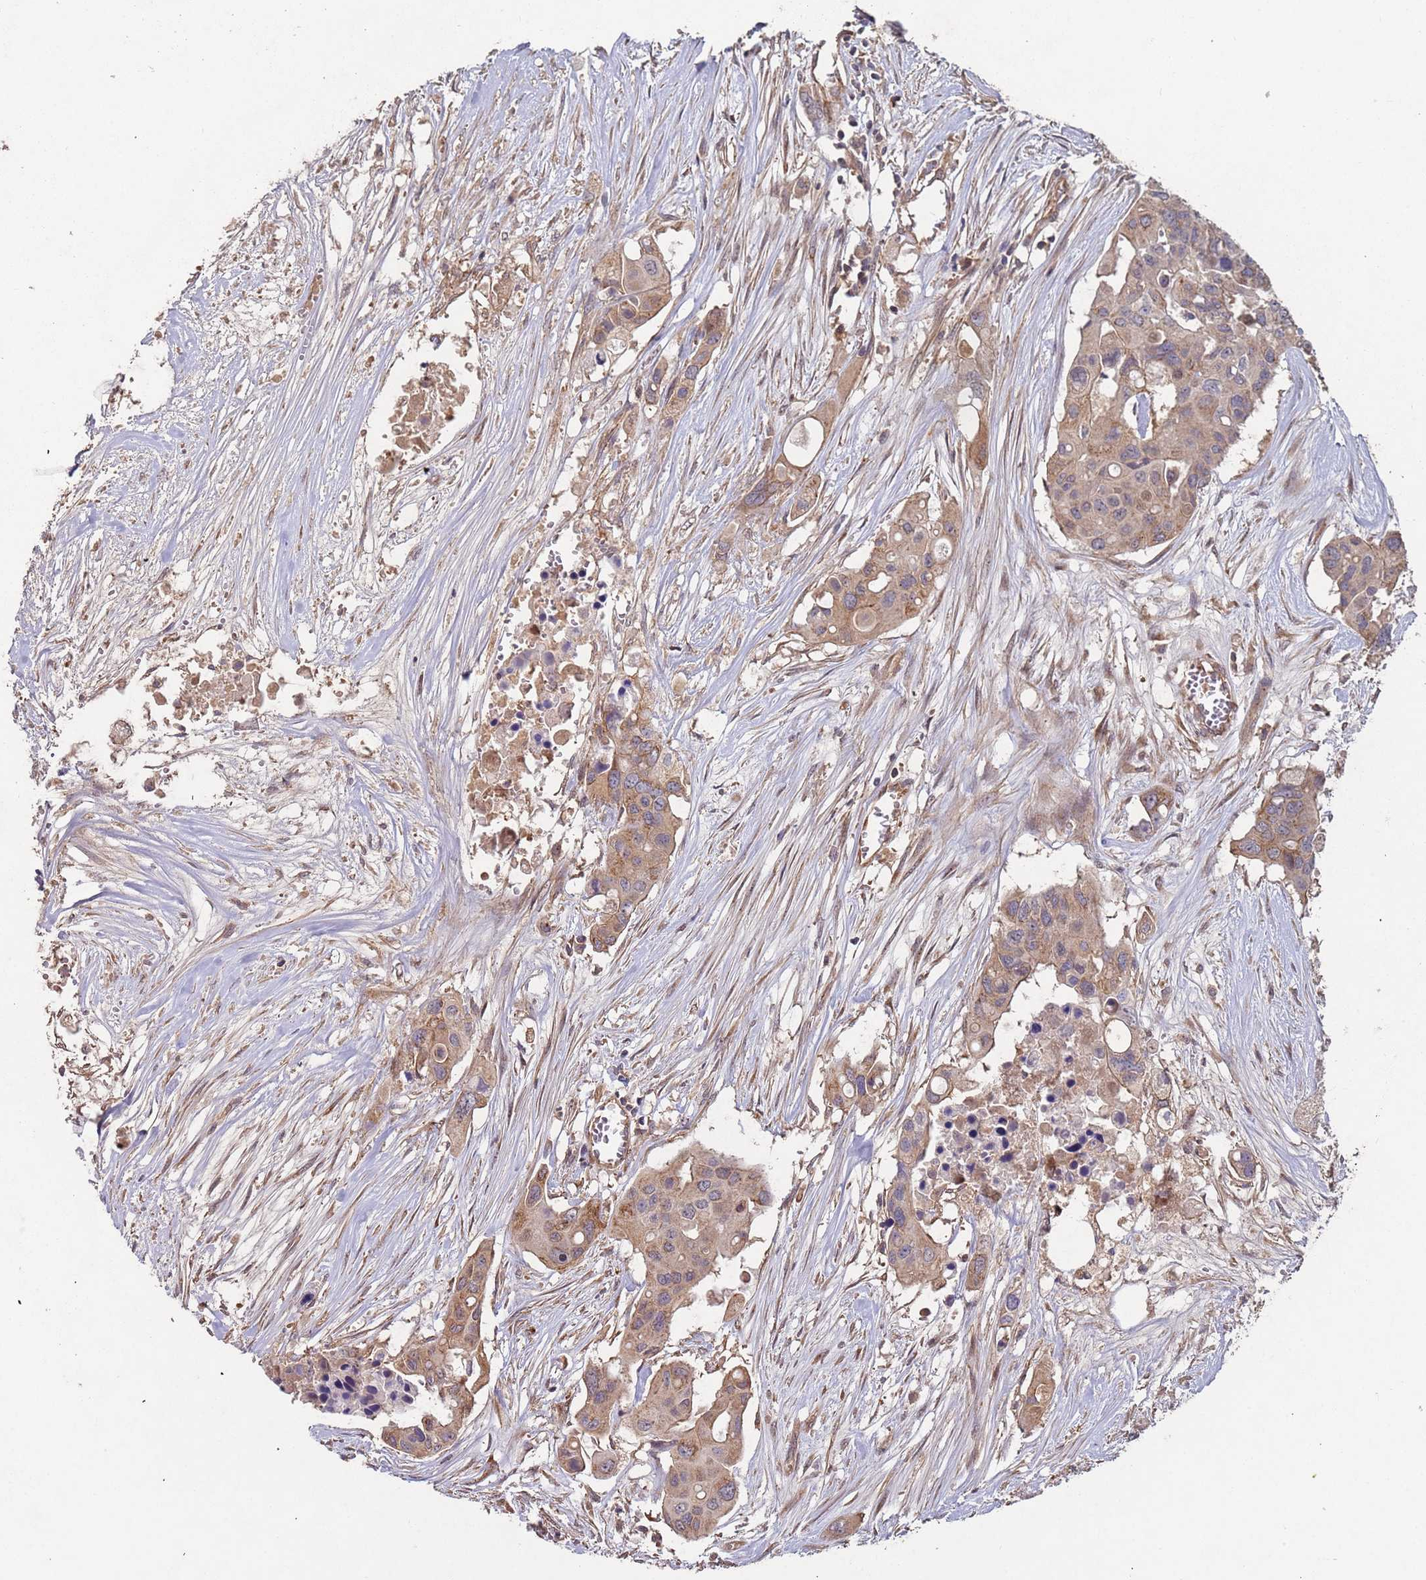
{"staining": {"intensity": "moderate", "quantity": "25%-75%", "location": "cytoplasmic/membranous"}, "tissue": "colorectal cancer", "cell_type": "Tumor cells", "image_type": "cancer", "snomed": [{"axis": "morphology", "description": "Adenocarcinoma, NOS"}, {"axis": "topography", "description": "Colon"}], "caption": "About 25%-75% of tumor cells in colorectal cancer (adenocarcinoma) reveal moderate cytoplasmic/membranous protein staining as visualized by brown immunohistochemical staining.", "gene": "KANSL1L", "patient": {"sex": "male", "age": 77}}